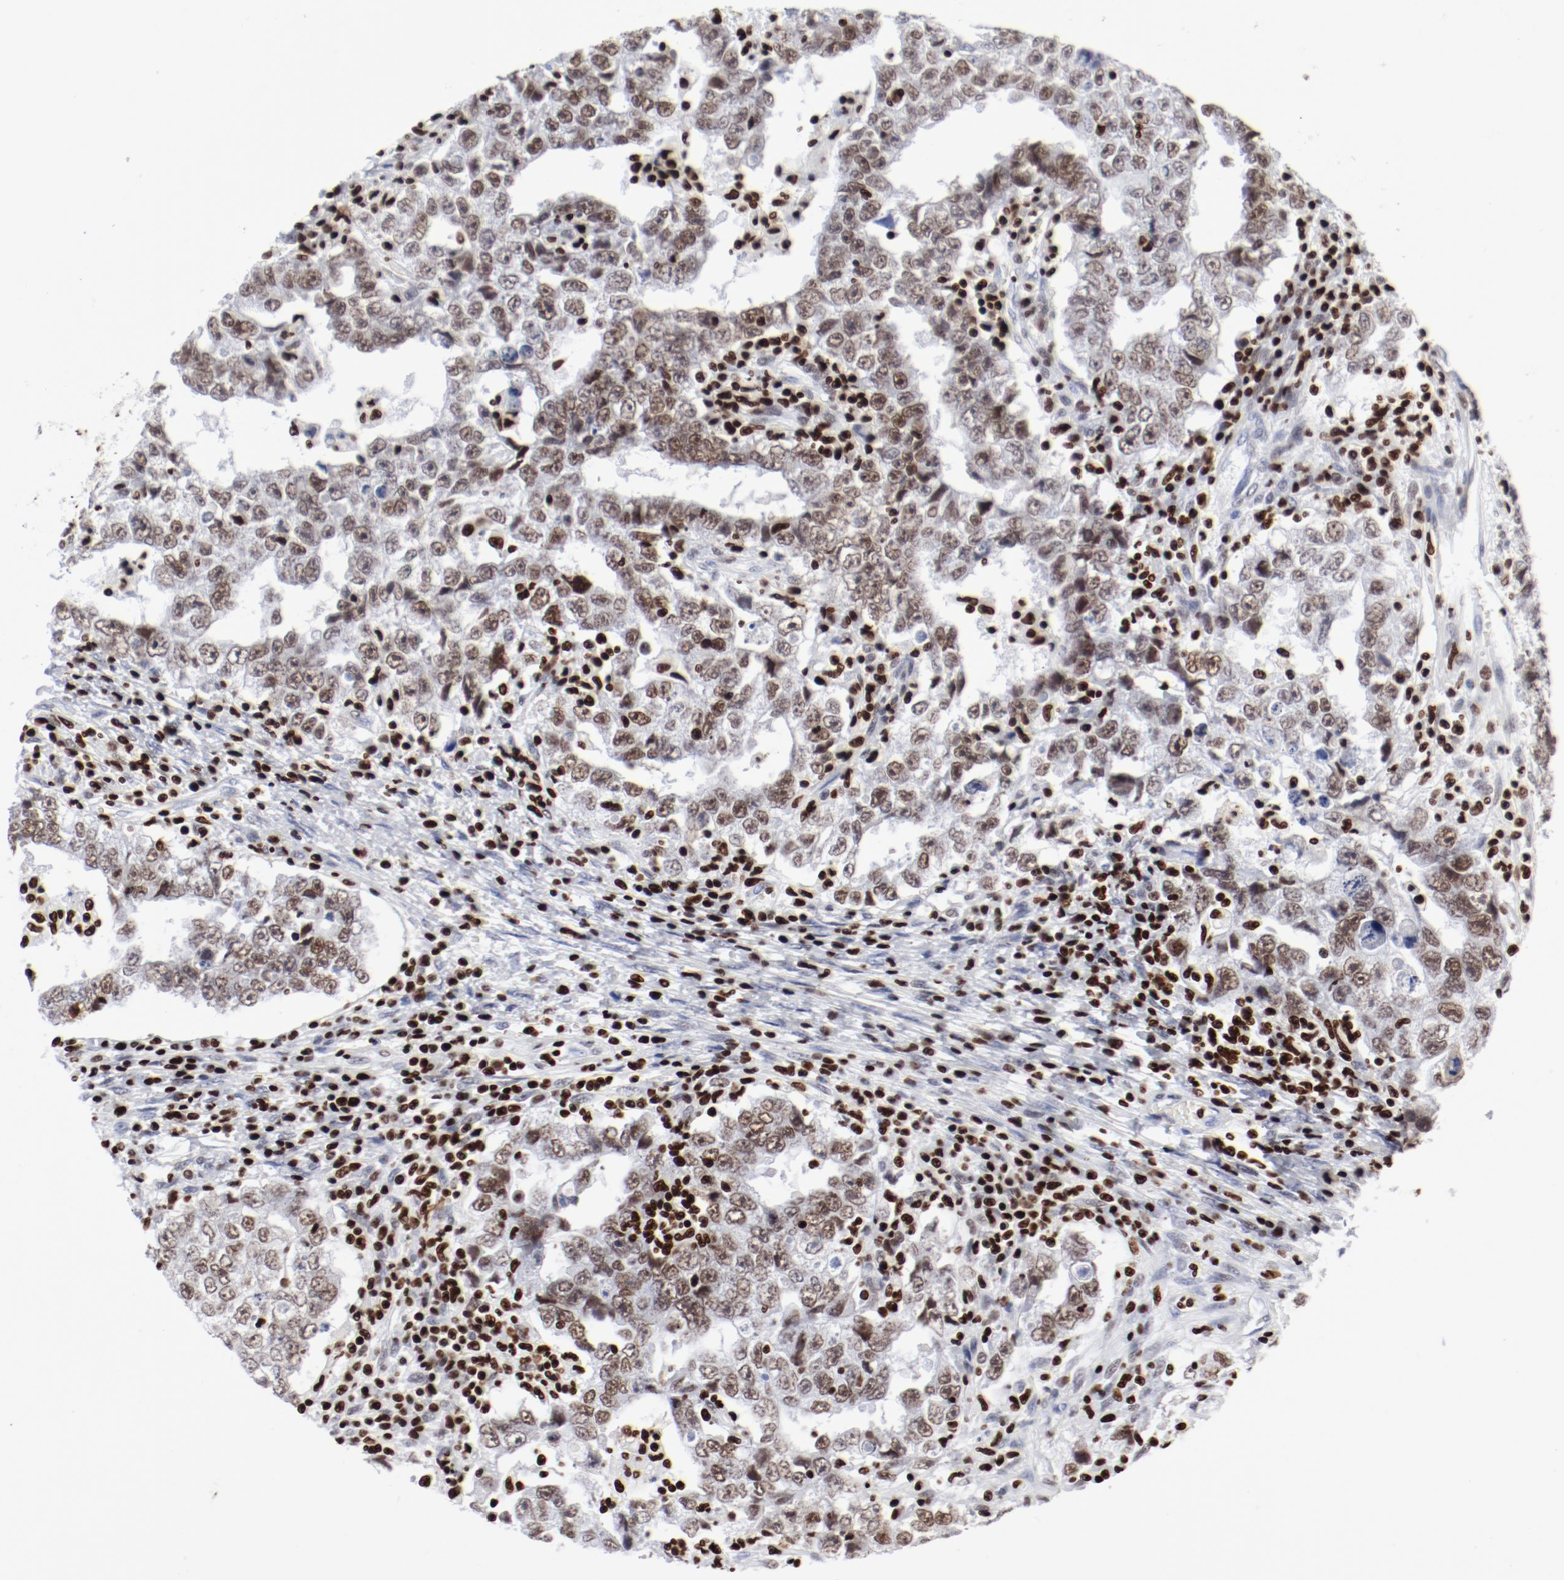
{"staining": {"intensity": "moderate", "quantity": ">75%", "location": "nuclear"}, "tissue": "testis cancer", "cell_type": "Tumor cells", "image_type": "cancer", "snomed": [{"axis": "morphology", "description": "Carcinoma, Embryonal, NOS"}, {"axis": "topography", "description": "Testis"}], "caption": "The image shows immunohistochemical staining of testis cancer (embryonal carcinoma). There is moderate nuclear staining is identified in about >75% of tumor cells.", "gene": "SMARCC2", "patient": {"sex": "male", "age": 26}}